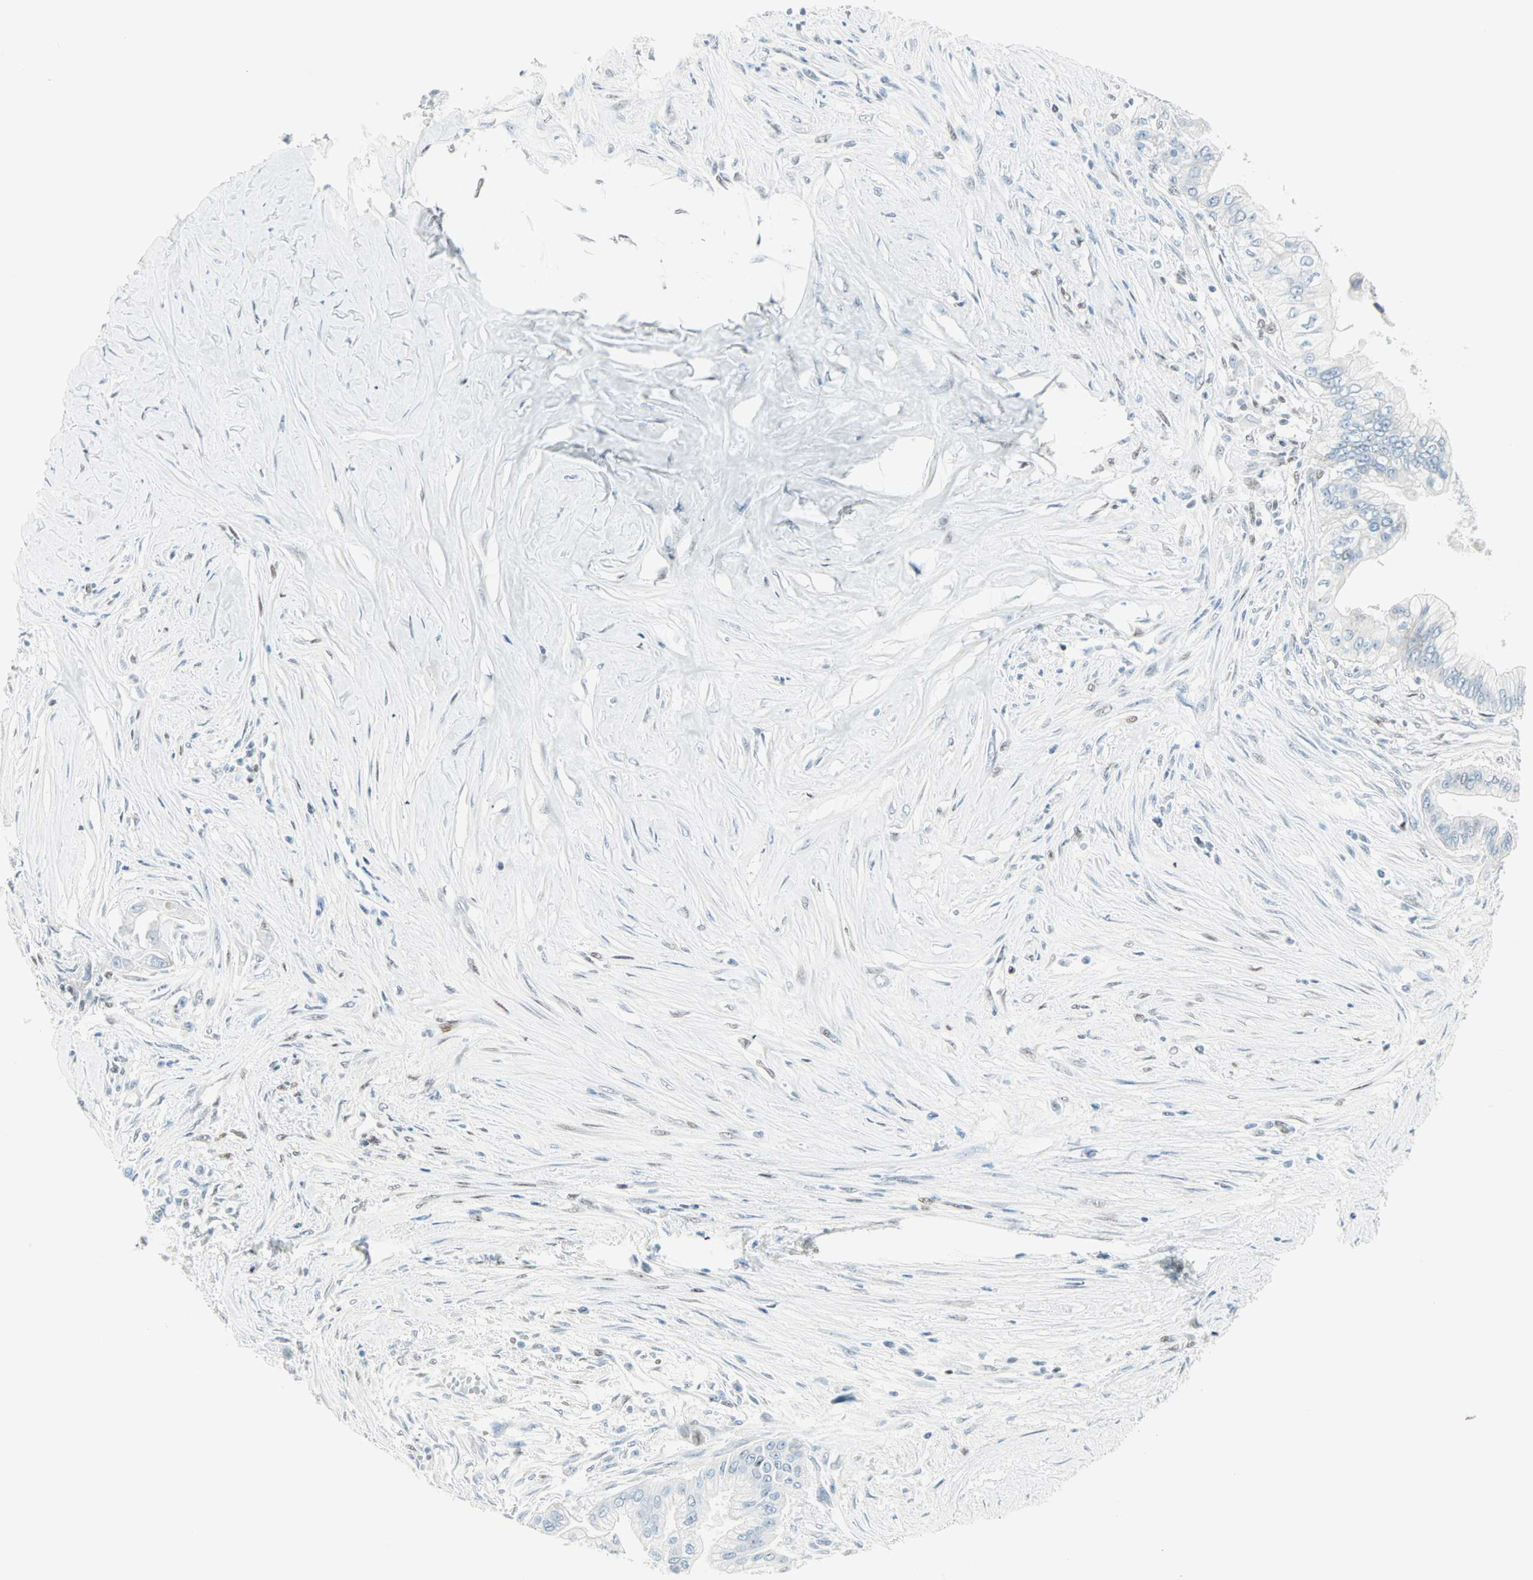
{"staining": {"intensity": "negative", "quantity": "none", "location": "none"}, "tissue": "pancreatic cancer", "cell_type": "Tumor cells", "image_type": "cancer", "snomed": [{"axis": "morphology", "description": "Adenocarcinoma, NOS"}, {"axis": "topography", "description": "Pancreas"}], "caption": "An immunohistochemistry image of adenocarcinoma (pancreatic) is shown. There is no staining in tumor cells of adenocarcinoma (pancreatic). (DAB immunohistochemistry with hematoxylin counter stain).", "gene": "PKNOX1", "patient": {"sex": "male", "age": 59}}